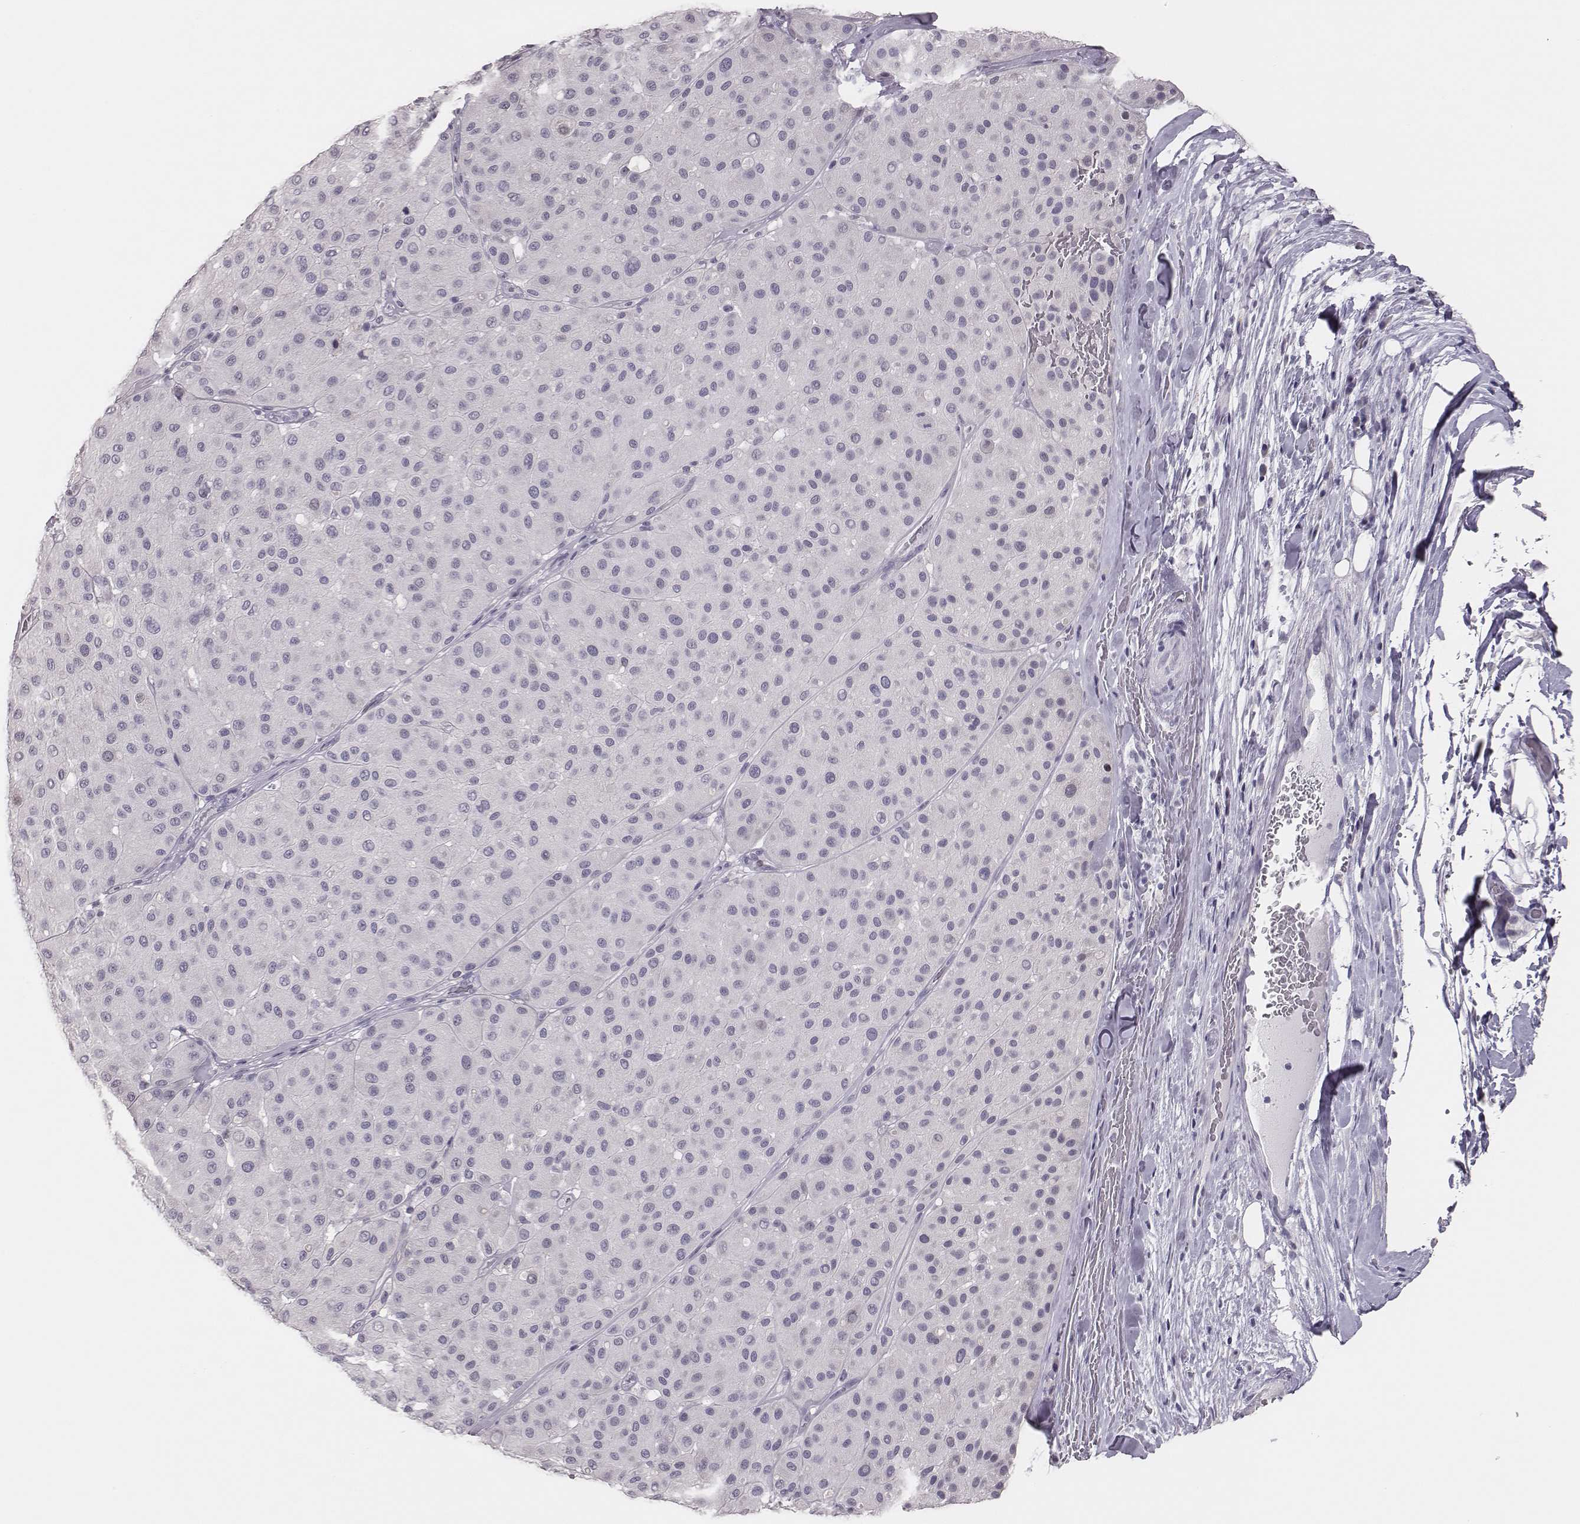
{"staining": {"intensity": "negative", "quantity": "none", "location": "none"}, "tissue": "melanoma", "cell_type": "Tumor cells", "image_type": "cancer", "snomed": [{"axis": "morphology", "description": "Malignant melanoma, Metastatic site"}, {"axis": "topography", "description": "Smooth muscle"}], "caption": "Human melanoma stained for a protein using immunohistochemistry demonstrates no staining in tumor cells.", "gene": "ADGRF4", "patient": {"sex": "male", "age": 41}}